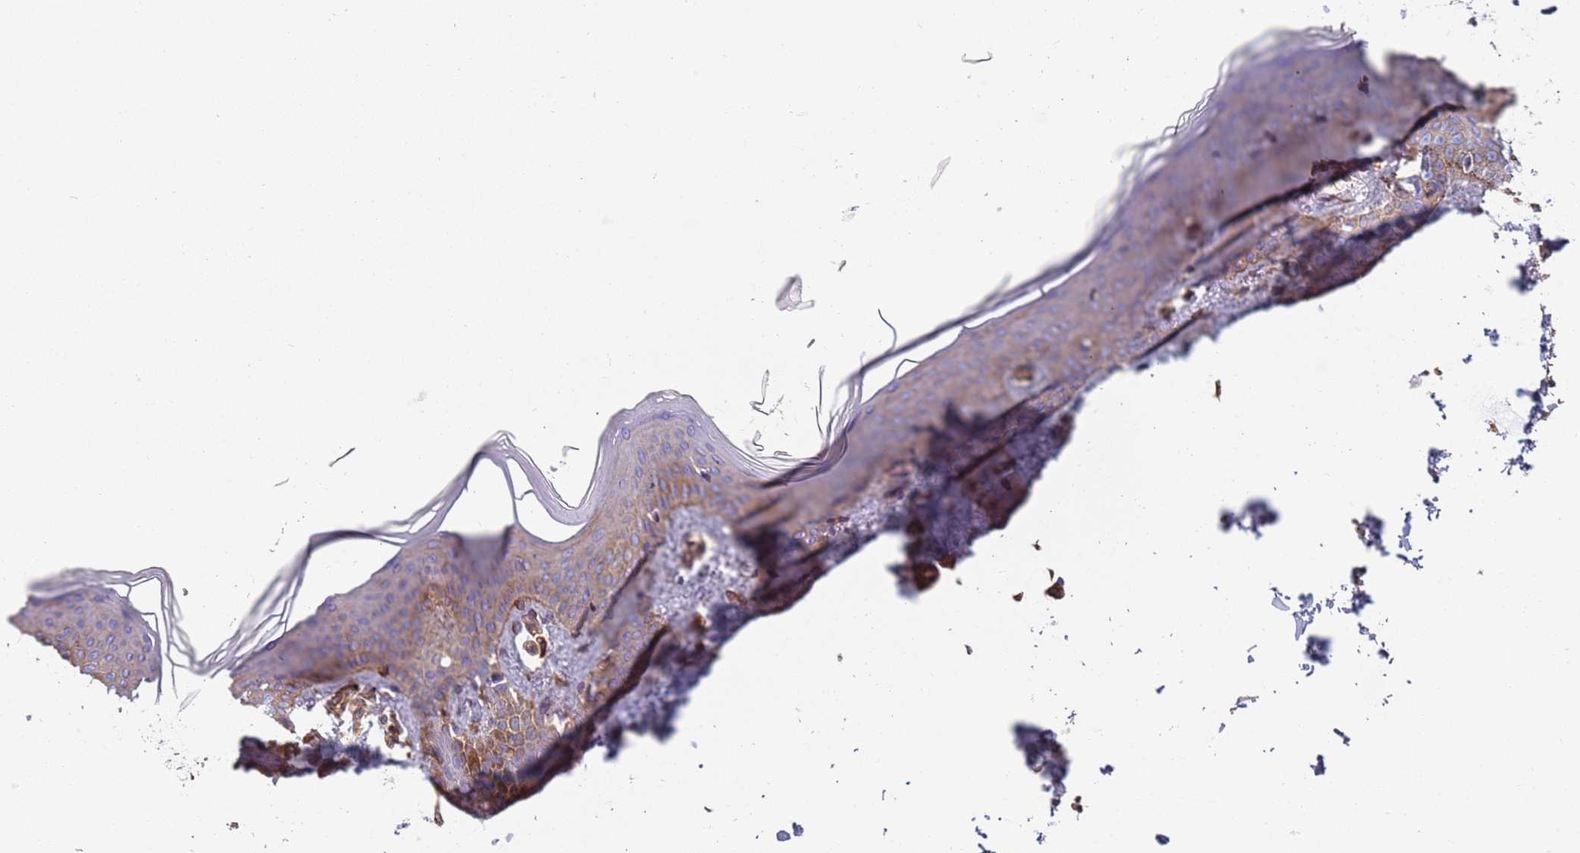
{"staining": {"intensity": "weak", "quantity": ">75%", "location": "cytoplasmic/membranous"}, "tissue": "skin", "cell_type": "Fibroblasts", "image_type": "normal", "snomed": [{"axis": "morphology", "description": "Normal tissue, NOS"}, {"axis": "topography", "description": "Skin"}], "caption": "The micrograph shows staining of unremarkable skin, revealing weak cytoplasmic/membranous protein staining (brown color) within fibroblasts. (brown staining indicates protein expression, while blue staining denotes nuclei).", "gene": "JAKMIP2", "patient": {"sex": "male", "age": 36}}